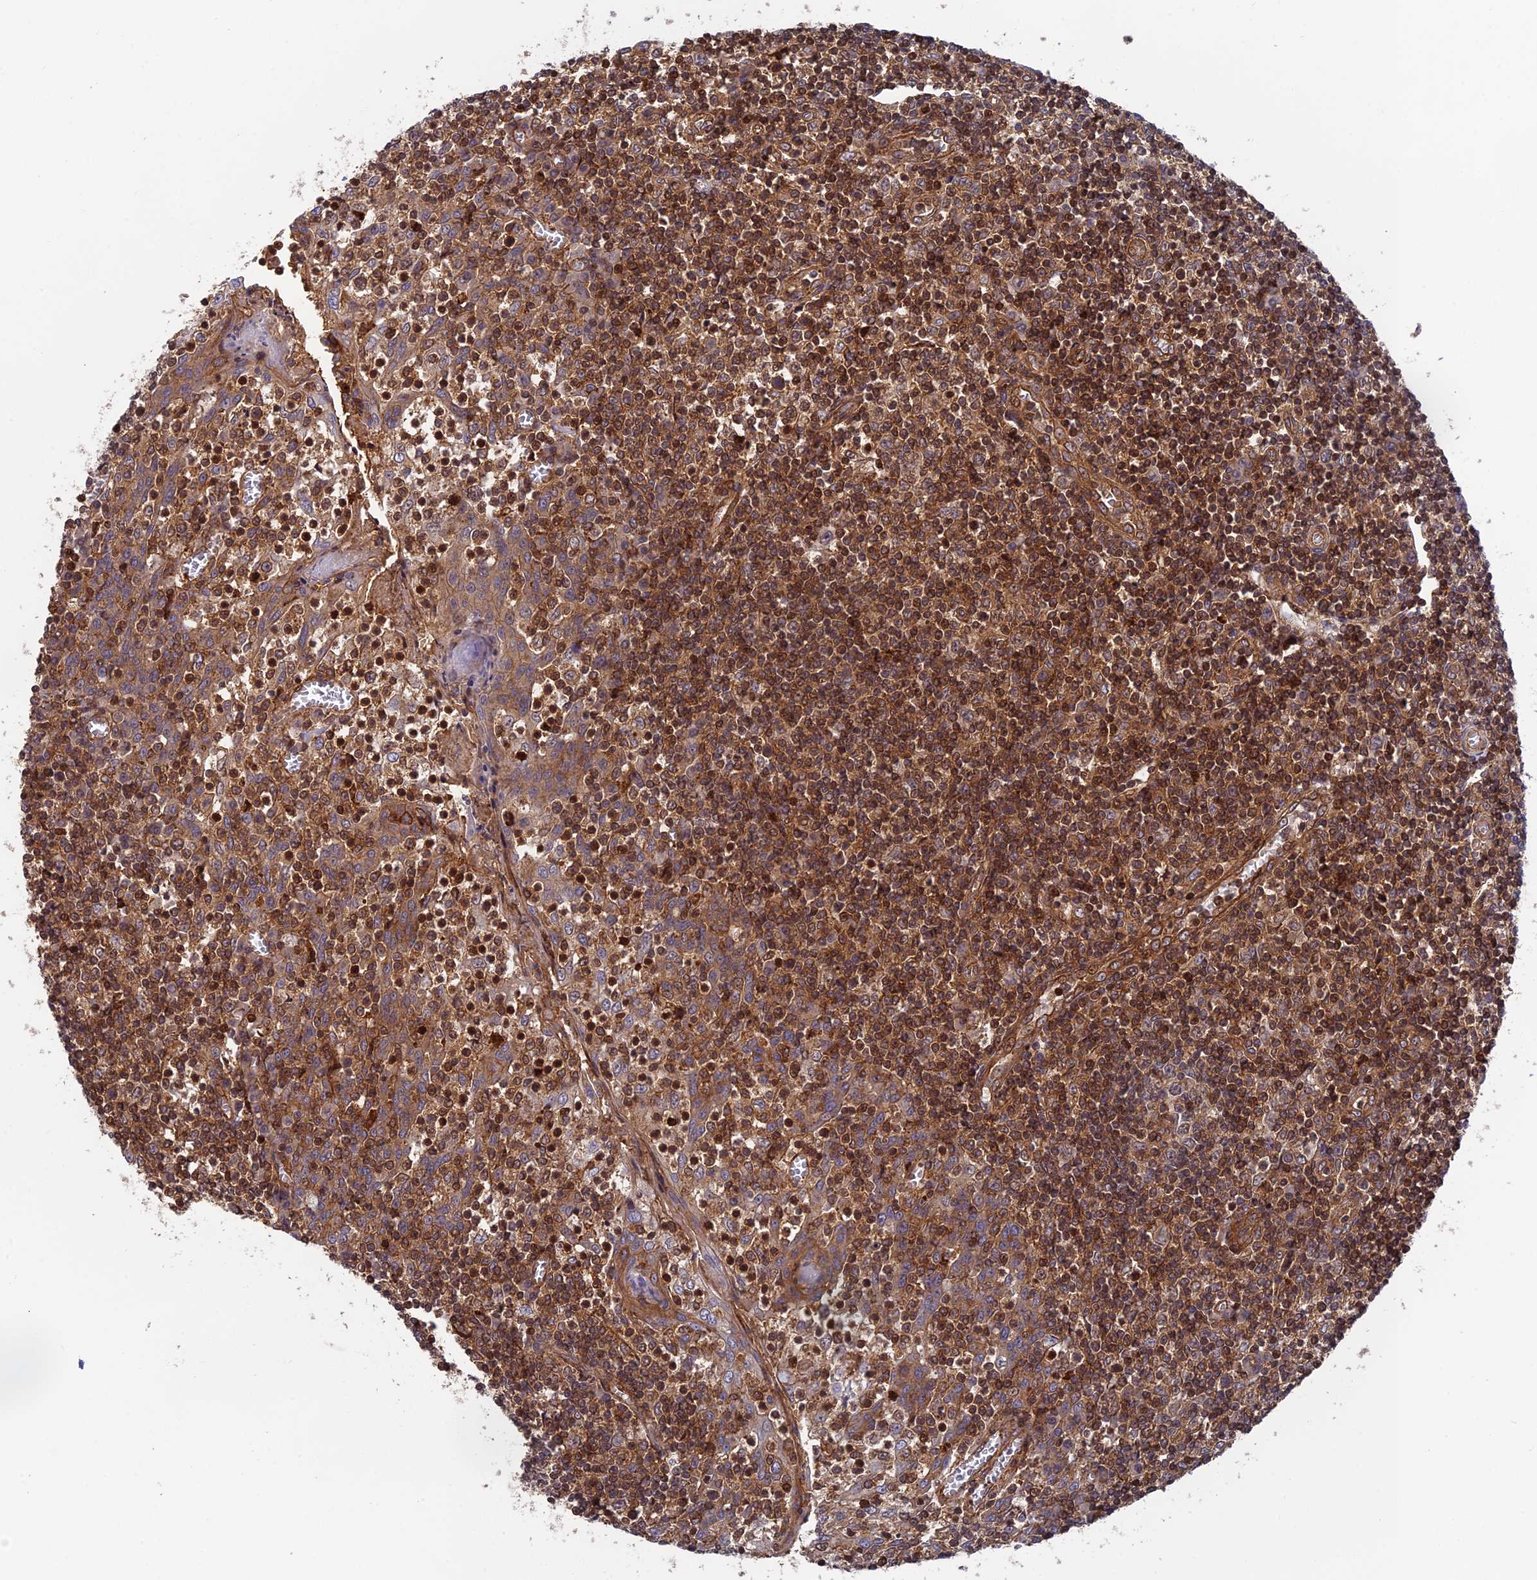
{"staining": {"intensity": "moderate", "quantity": "25%-75%", "location": "cytoplasmic/membranous,nuclear"}, "tissue": "tonsil", "cell_type": "Germinal center cells", "image_type": "normal", "snomed": [{"axis": "morphology", "description": "Normal tissue, NOS"}, {"axis": "topography", "description": "Tonsil"}], "caption": "Unremarkable tonsil demonstrates moderate cytoplasmic/membranous,nuclear expression in approximately 25%-75% of germinal center cells The staining is performed using DAB brown chromogen to label protein expression. The nuclei are counter-stained blue using hematoxylin..", "gene": "OSBPL1A", "patient": {"sex": "female", "age": 19}}